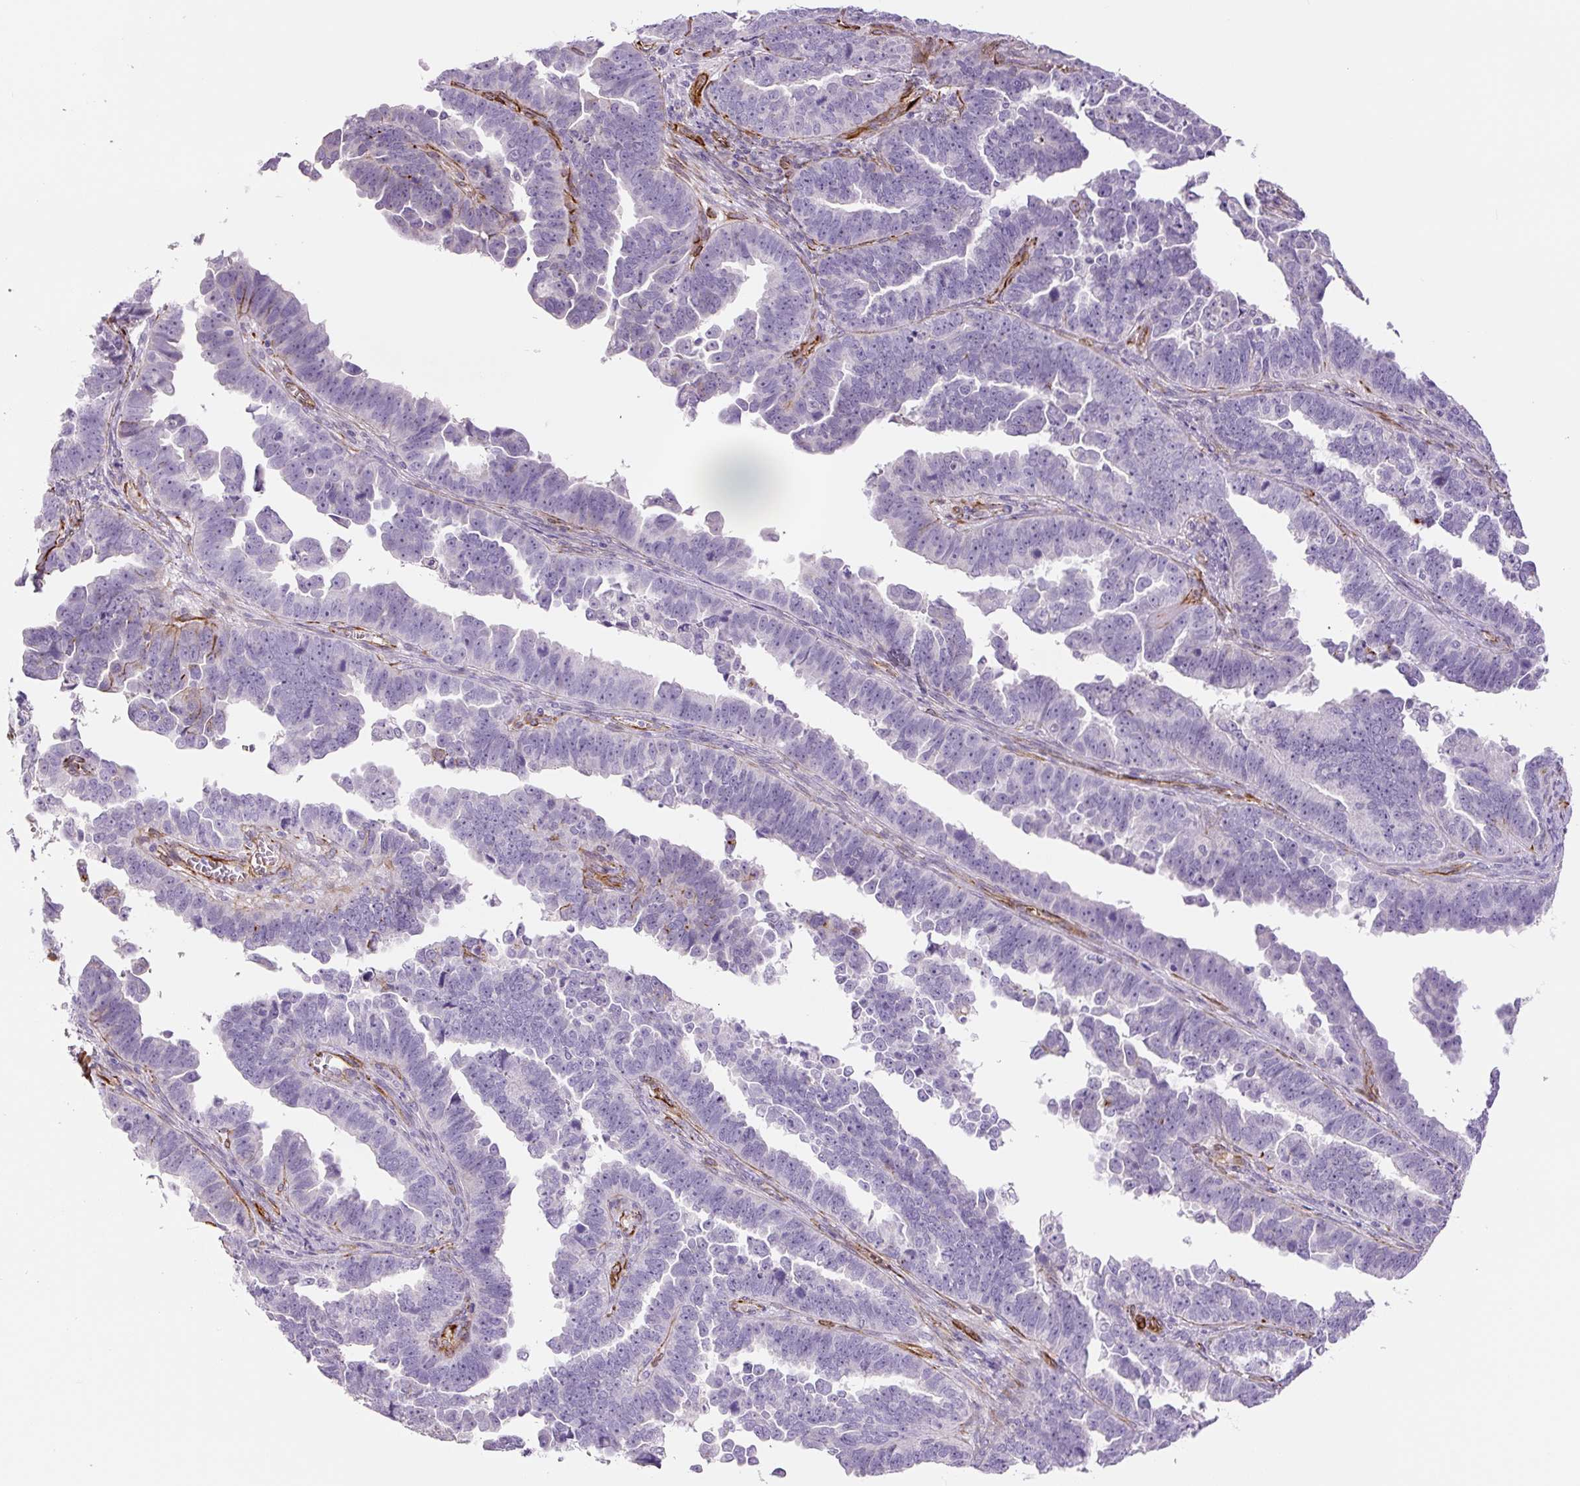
{"staining": {"intensity": "negative", "quantity": "none", "location": "none"}, "tissue": "endometrial cancer", "cell_type": "Tumor cells", "image_type": "cancer", "snomed": [{"axis": "morphology", "description": "Adenocarcinoma, NOS"}, {"axis": "topography", "description": "Endometrium"}], "caption": "An image of endometrial cancer stained for a protein shows no brown staining in tumor cells.", "gene": "NES", "patient": {"sex": "female", "age": 75}}